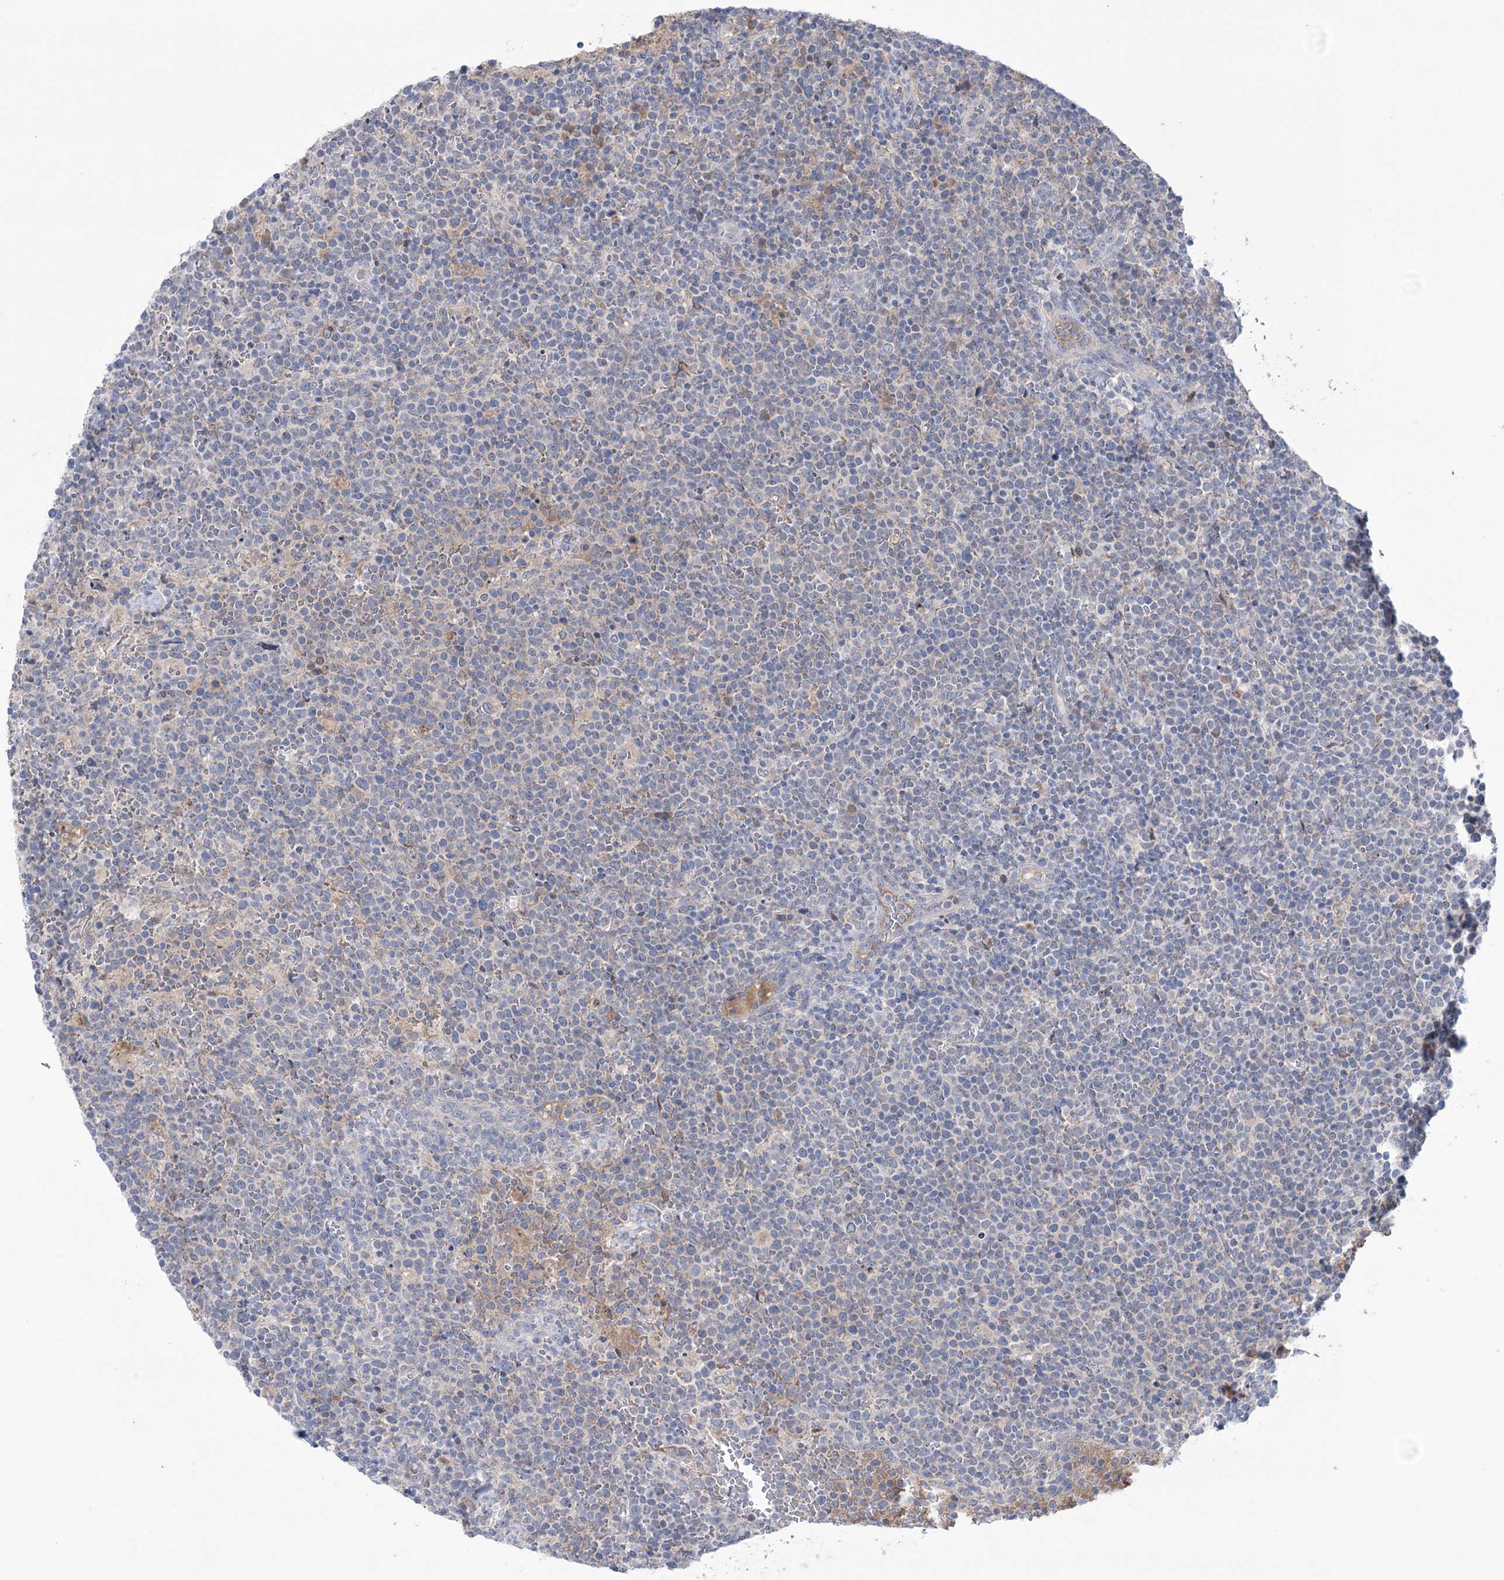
{"staining": {"intensity": "negative", "quantity": "none", "location": "none"}, "tissue": "lymphoma", "cell_type": "Tumor cells", "image_type": "cancer", "snomed": [{"axis": "morphology", "description": "Malignant lymphoma, non-Hodgkin's type, High grade"}, {"axis": "topography", "description": "Lymph node"}], "caption": "IHC photomicrograph of lymphoma stained for a protein (brown), which exhibits no expression in tumor cells. (Stains: DAB IHC with hematoxylin counter stain, Microscopy: brightfield microscopy at high magnification).", "gene": "MTCH2", "patient": {"sex": "male", "age": 61}}